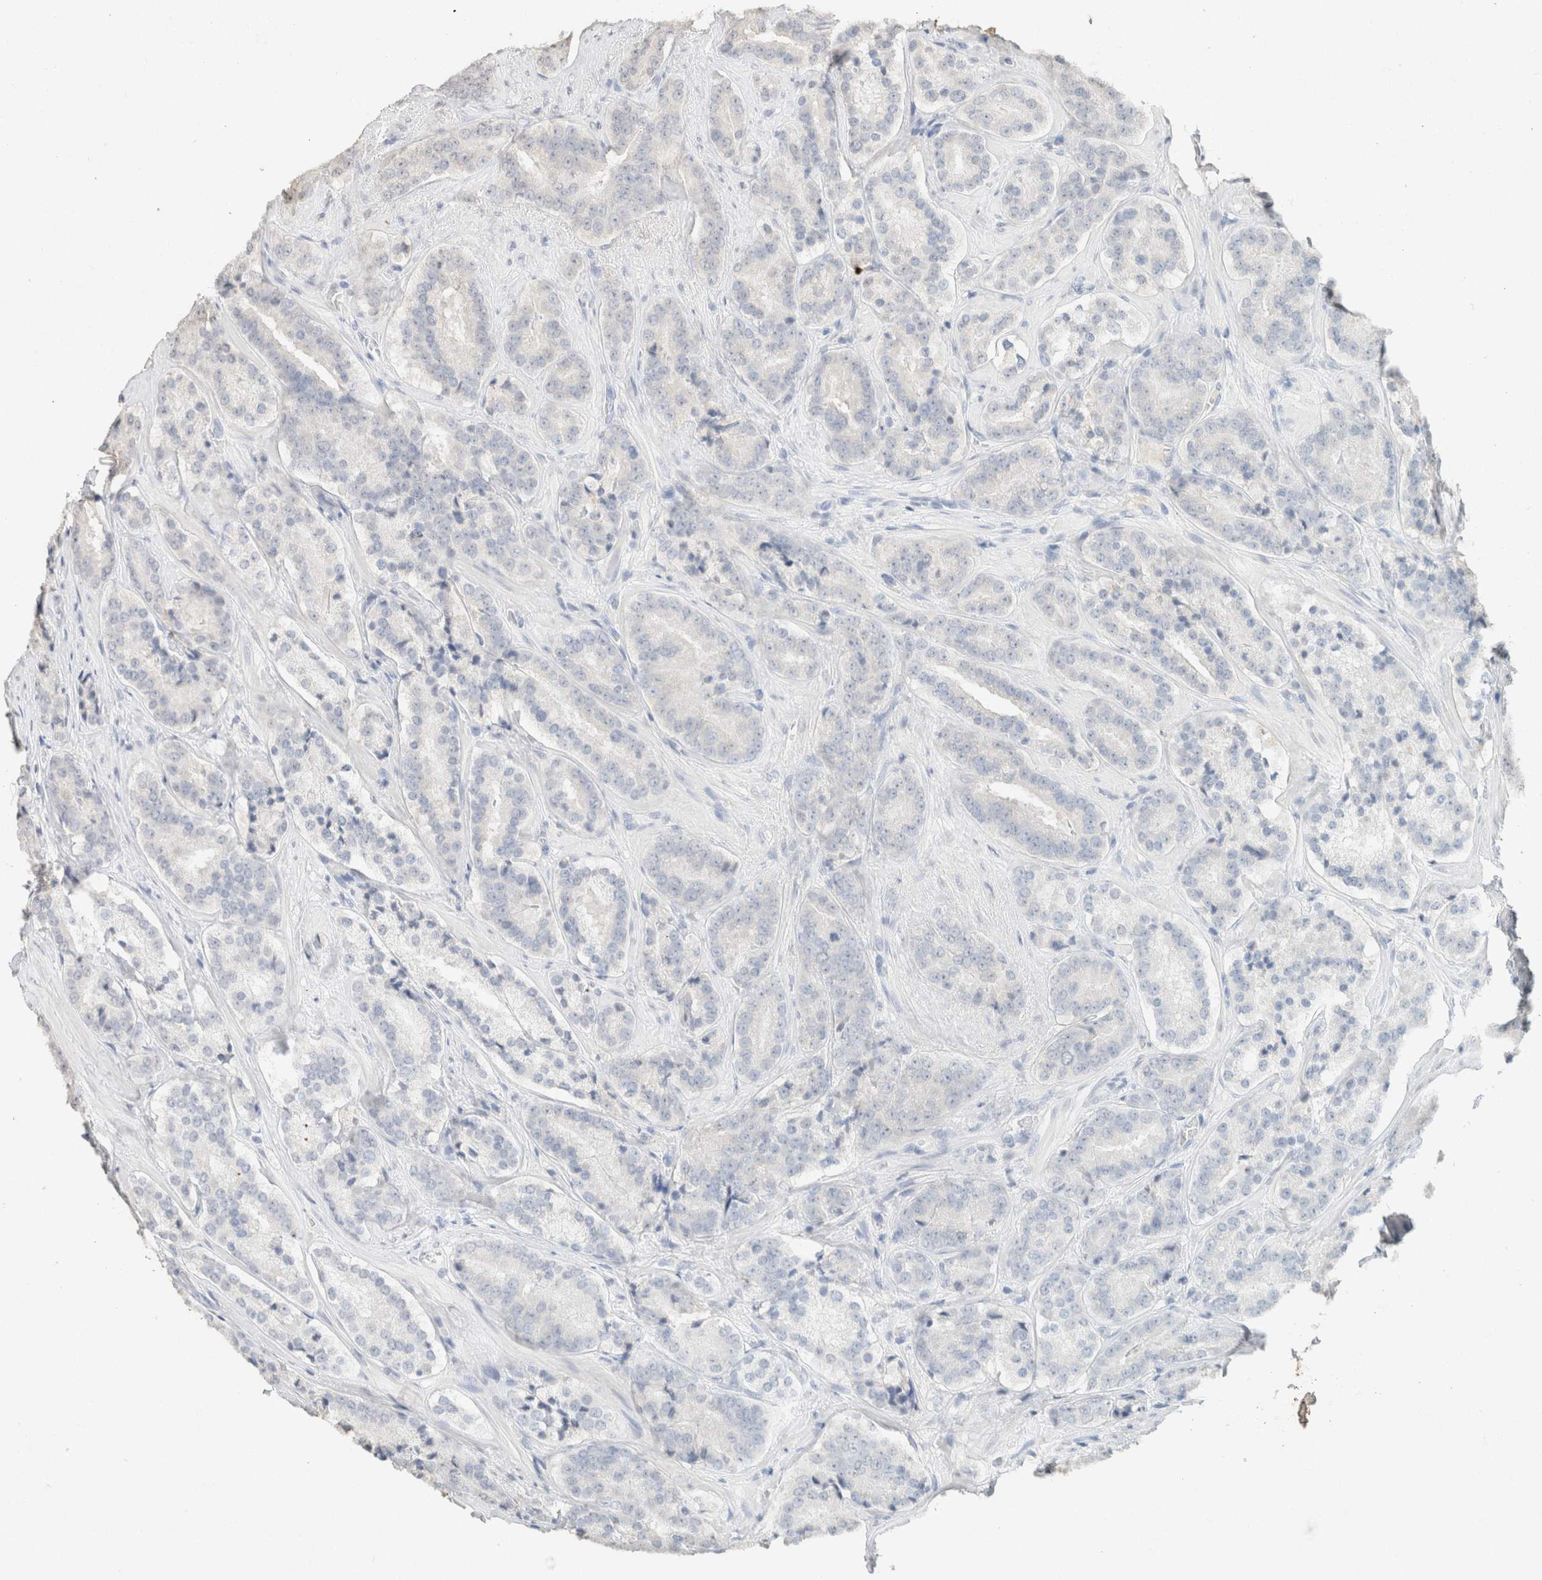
{"staining": {"intensity": "negative", "quantity": "none", "location": "none"}, "tissue": "prostate cancer", "cell_type": "Tumor cells", "image_type": "cancer", "snomed": [{"axis": "morphology", "description": "Adenocarcinoma, High grade"}, {"axis": "topography", "description": "Prostate"}], "caption": "The photomicrograph displays no staining of tumor cells in prostate cancer (adenocarcinoma (high-grade)).", "gene": "CPA1", "patient": {"sex": "male", "age": 60}}